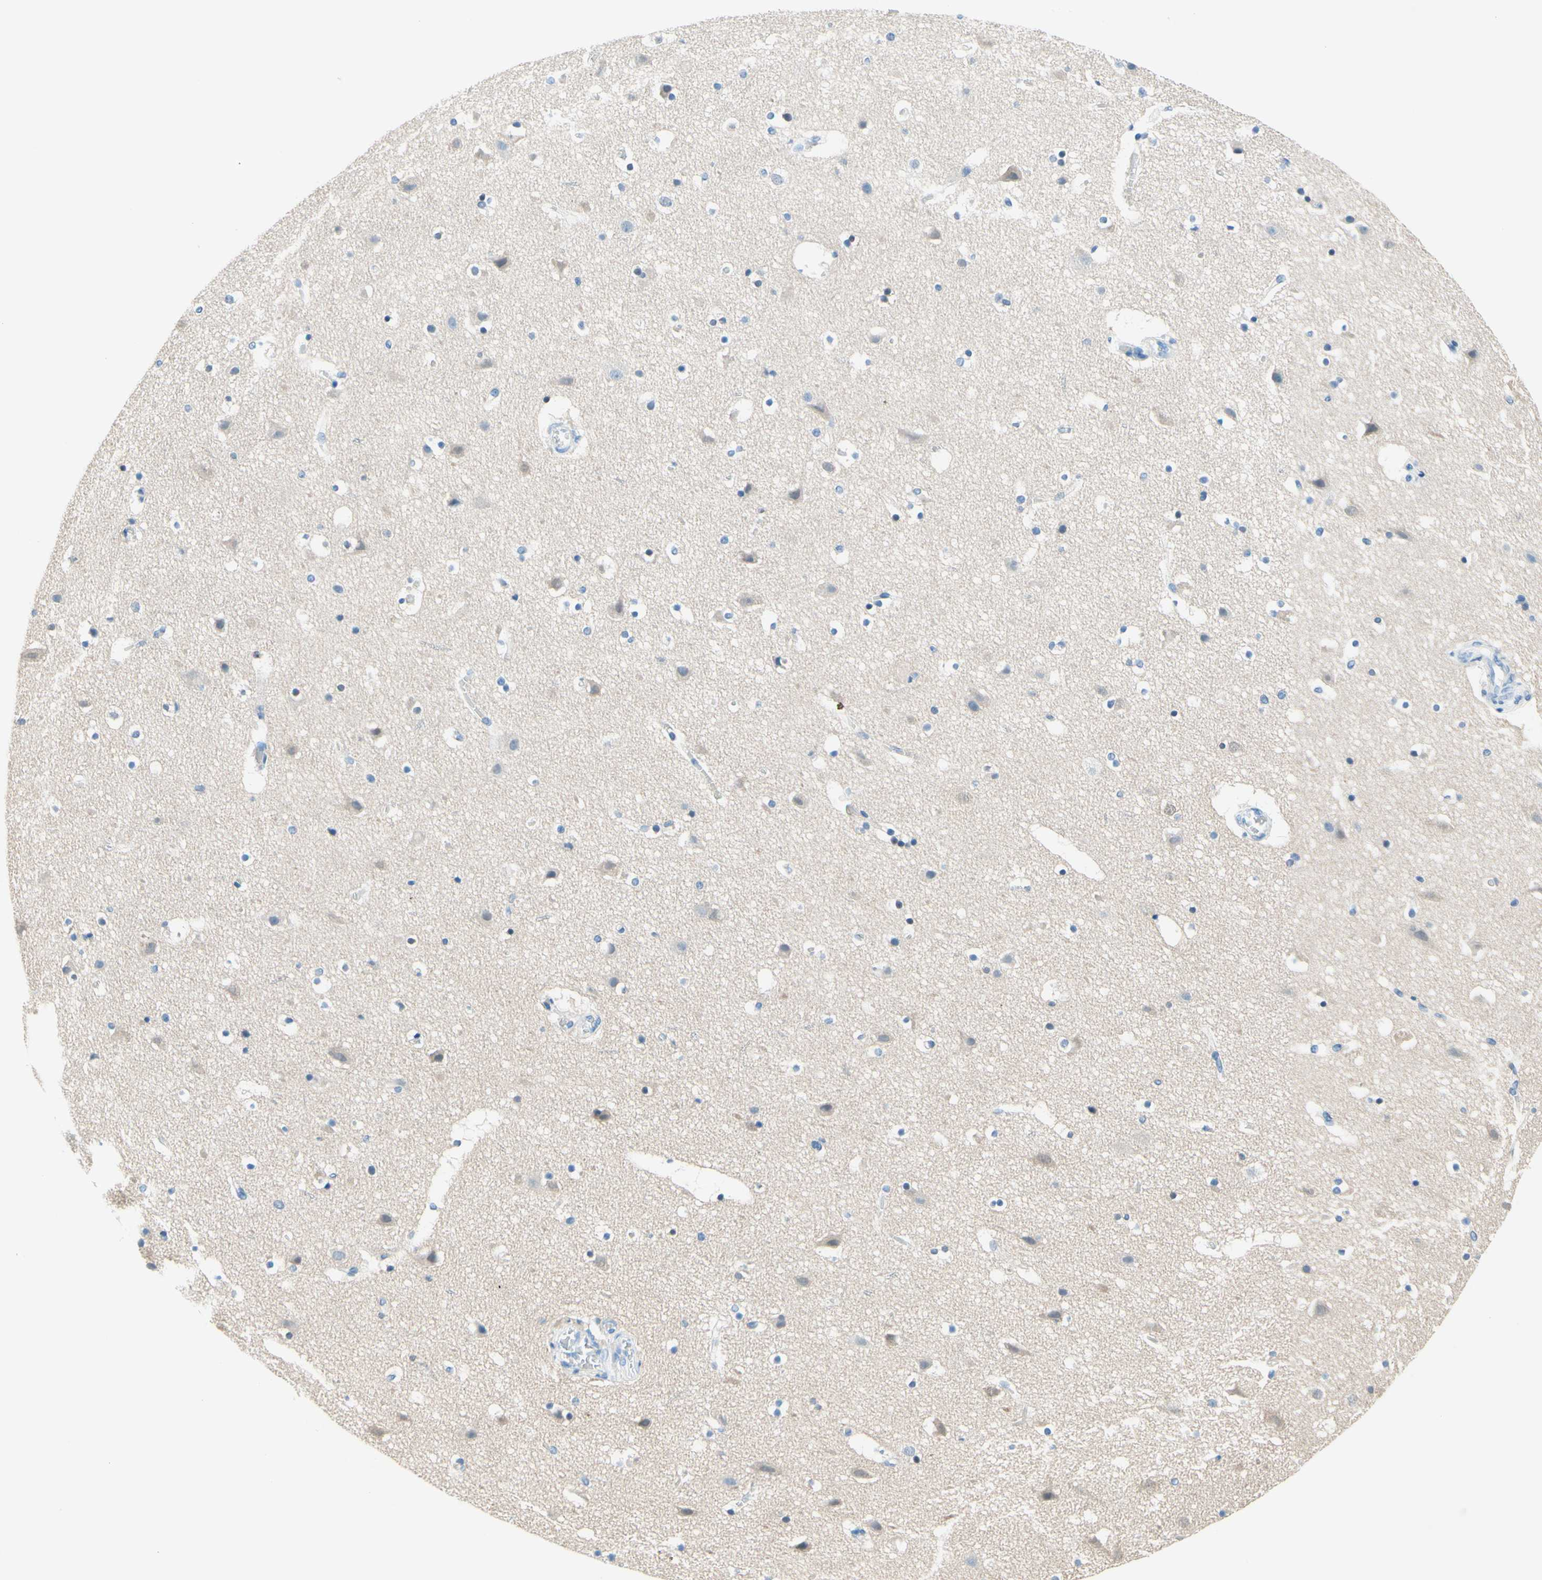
{"staining": {"intensity": "negative", "quantity": "none", "location": "none"}, "tissue": "cerebral cortex", "cell_type": "Endothelial cells", "image_type": "normal", "snomed": [{"axis": "morphology", "description": "Normal tissue, NOS"}, {"axis": "topography", "description": "Cerebral cortex"}], "caption": "Immunohistochemical staining of benign cerebral cortex displays no significant expression in endothelial cells. (IHC, brightfield microscopy, high magnification).", "gene": "PASD1", "patient": {"sex": "male", "age": 45}}